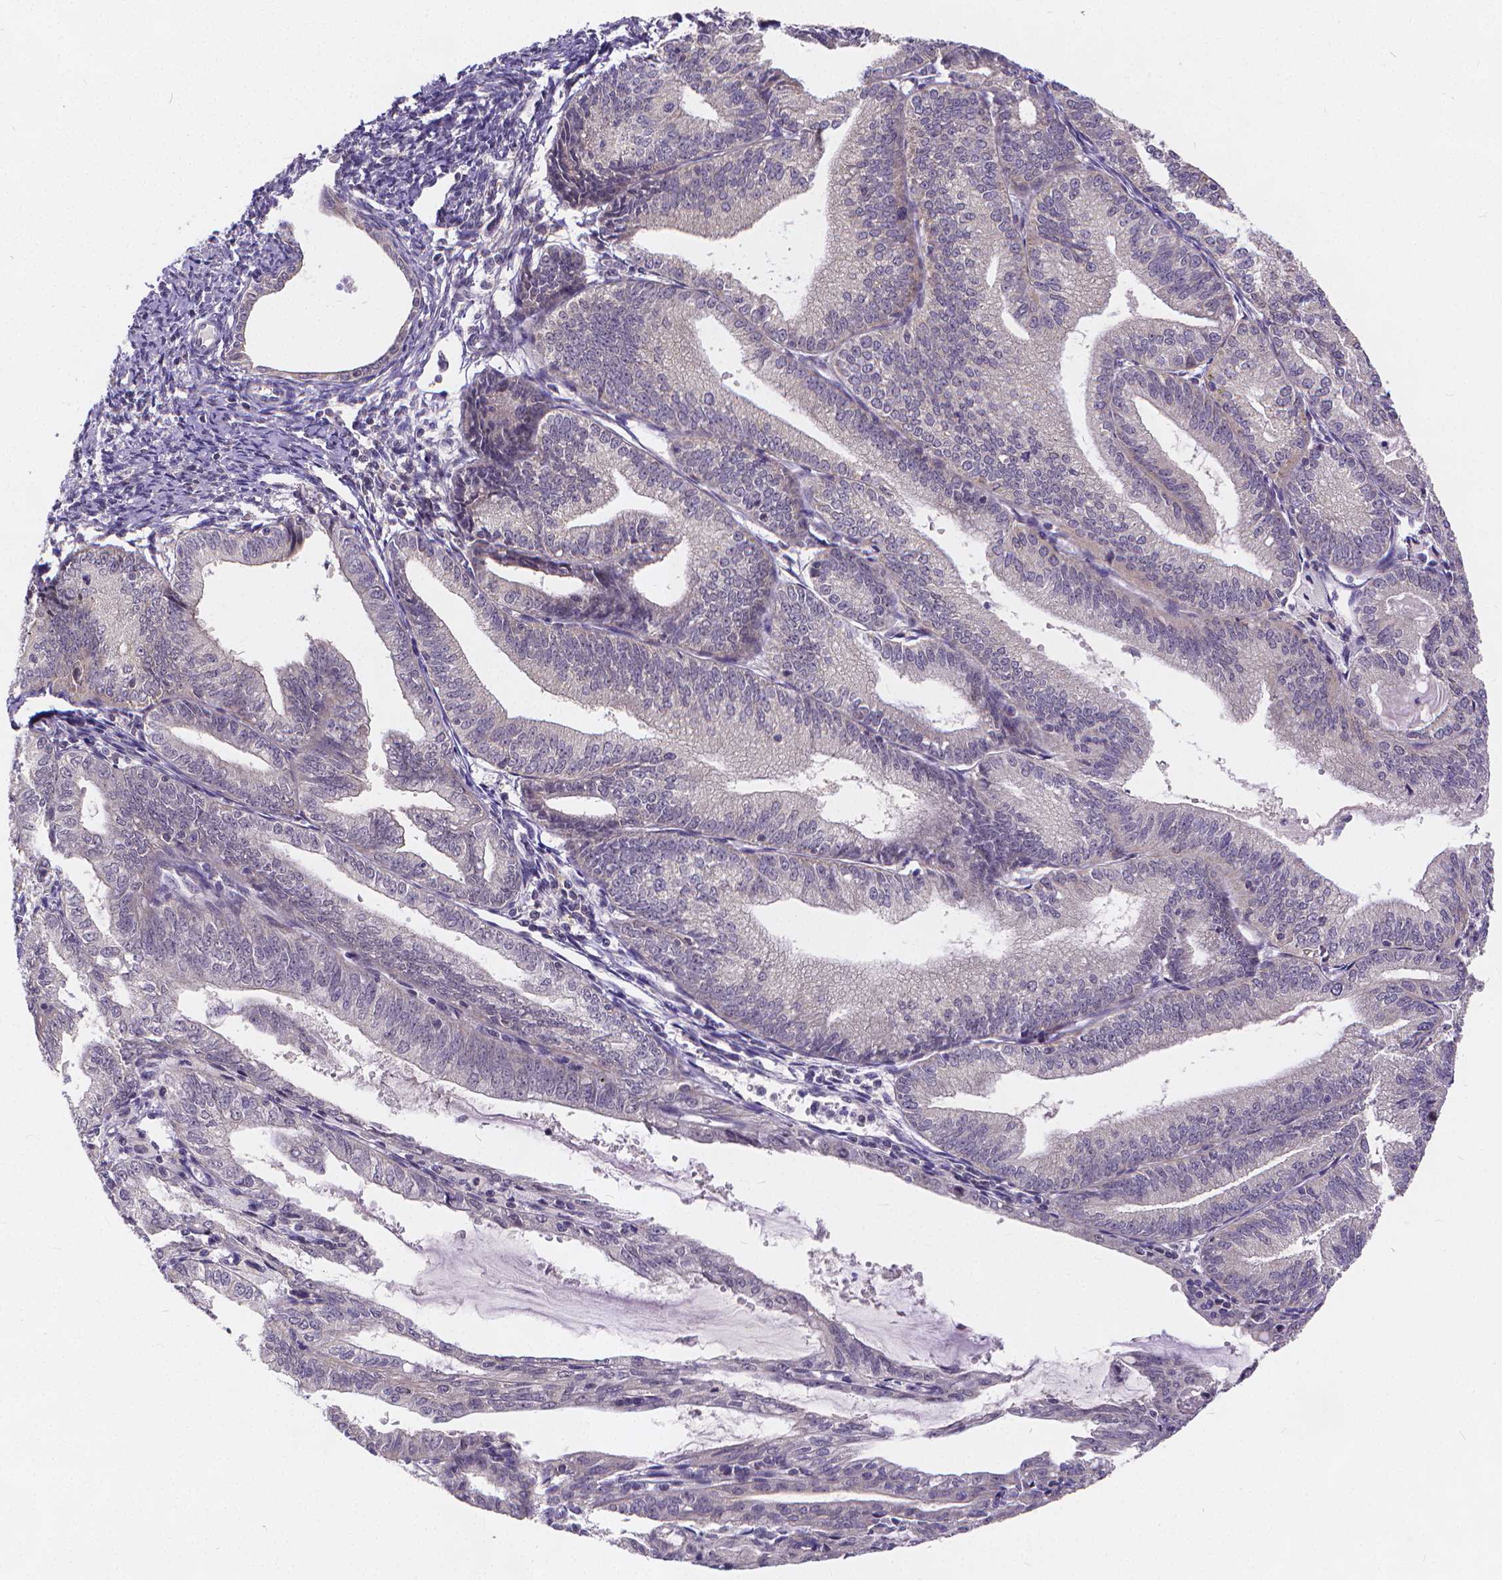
{"staining": {"intensity": "negative", "quantity": "none", "location": "none"}, "tissue": "endometrial cancer", "cell_type": "Tumor cells", "image_type": "cancer", "snomed": [{"axis": "morphology", "description": "Adenocarcinoma, NOS"}, {"axis": "topography", "description": "Endometrium"}], "caption": "Endometrial adenocarcinoma was stained to show a protein in brown. There is no significant positivity in tumor cells. (Stains: DAB (3,3'-diaminobenzidine) immunohistochemistry with hematoxylin counter stain, Microscopy: brightfield microscopy at high magnification).", "gene": "GLRB", "patient": {"sex": "female", "age": 70}}